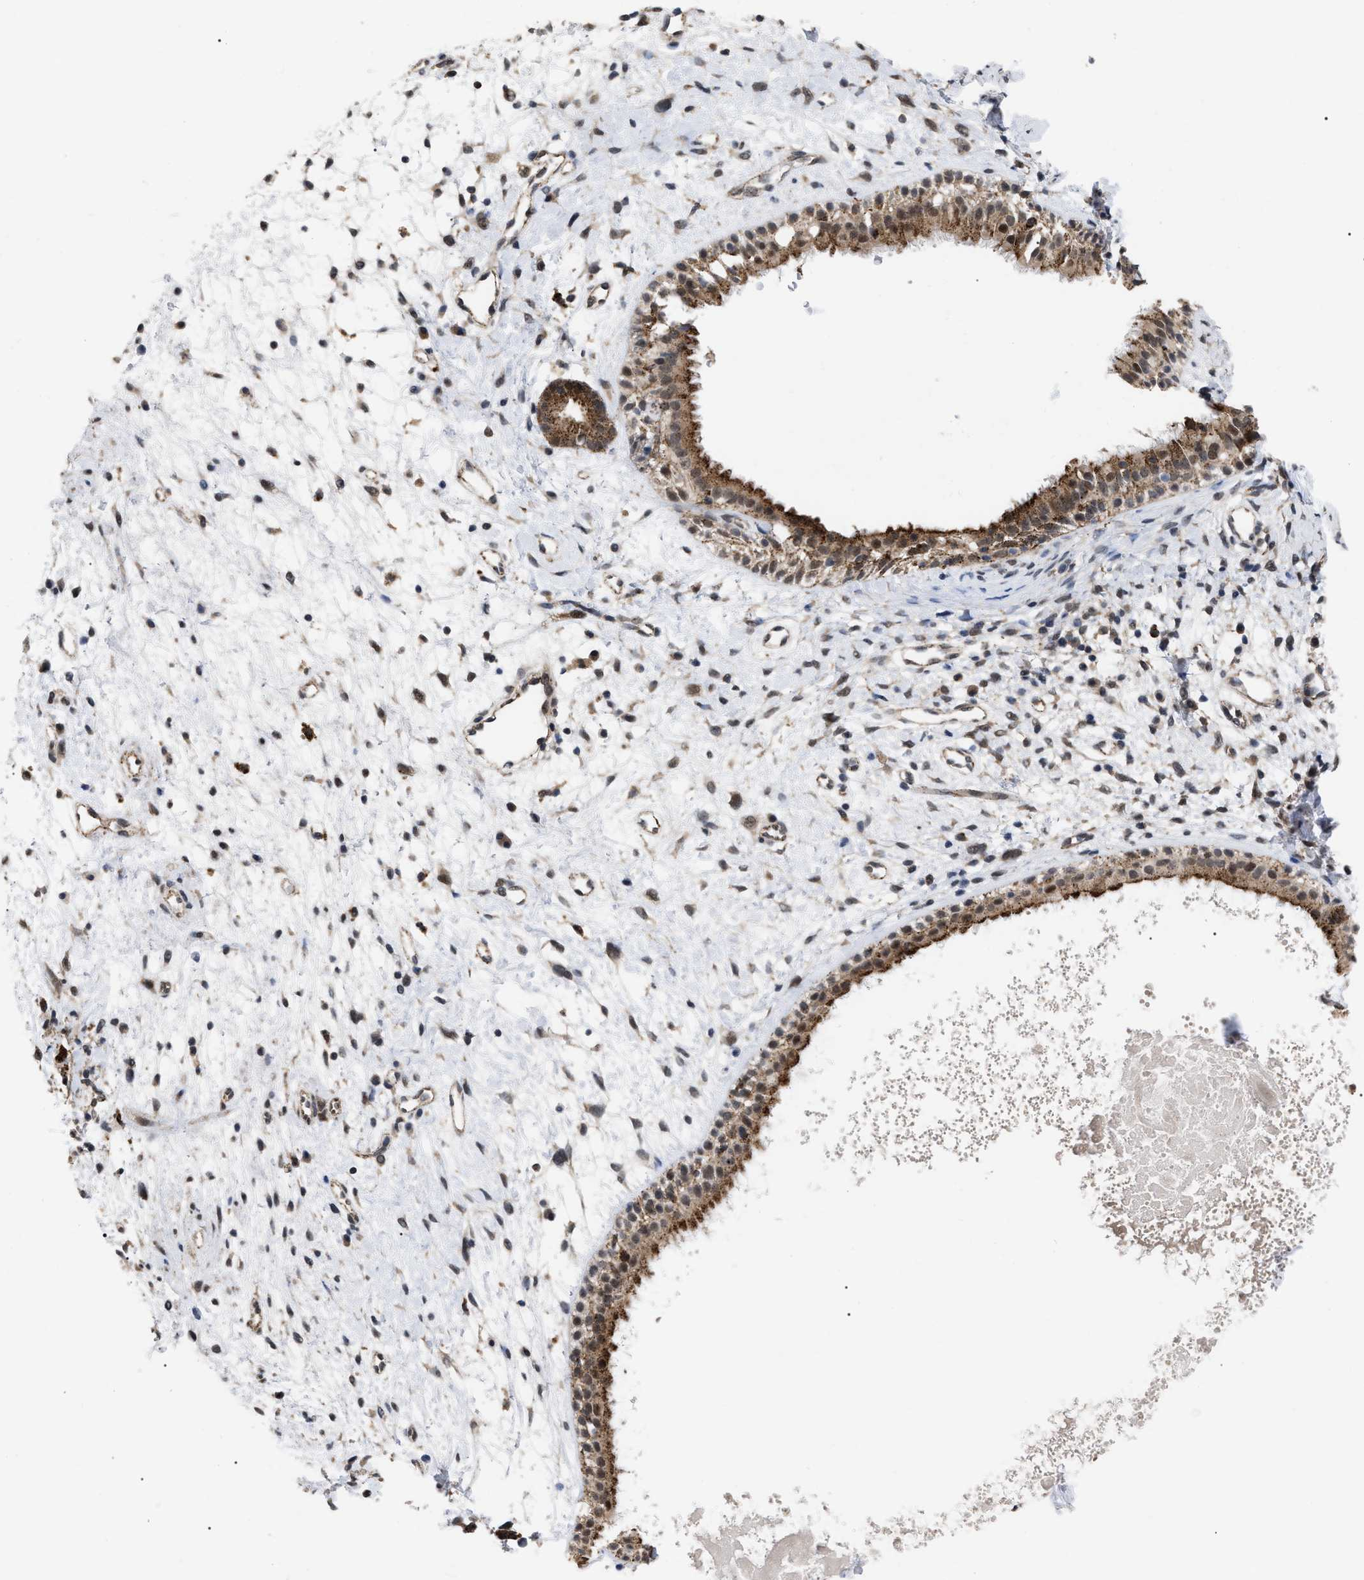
{"staining": {"intensity": "moderate", "quantity": ">75%", "location": "cytoplasmic/membranous,nuclear"}, "tissue": "nasopharynx", "cell_type": "Respiratory epithelial cells", "image_type": "normal", "snomed": [{"axis": "morphology", "description": "Normal tissue, NOS"}, {"axis": "topography", "description": "Nasopharynx"}], "caption": "Moderate cytoplasmic/membranous,nuclear protein staining is seen in approximately >75% of respiratory epithelial cells in nasopharynx. The protein of interest is shown in brown color, while the nuclei are stained blue.", "gene": "UPF1", "patient": {"sex": "male", "age": 22}}